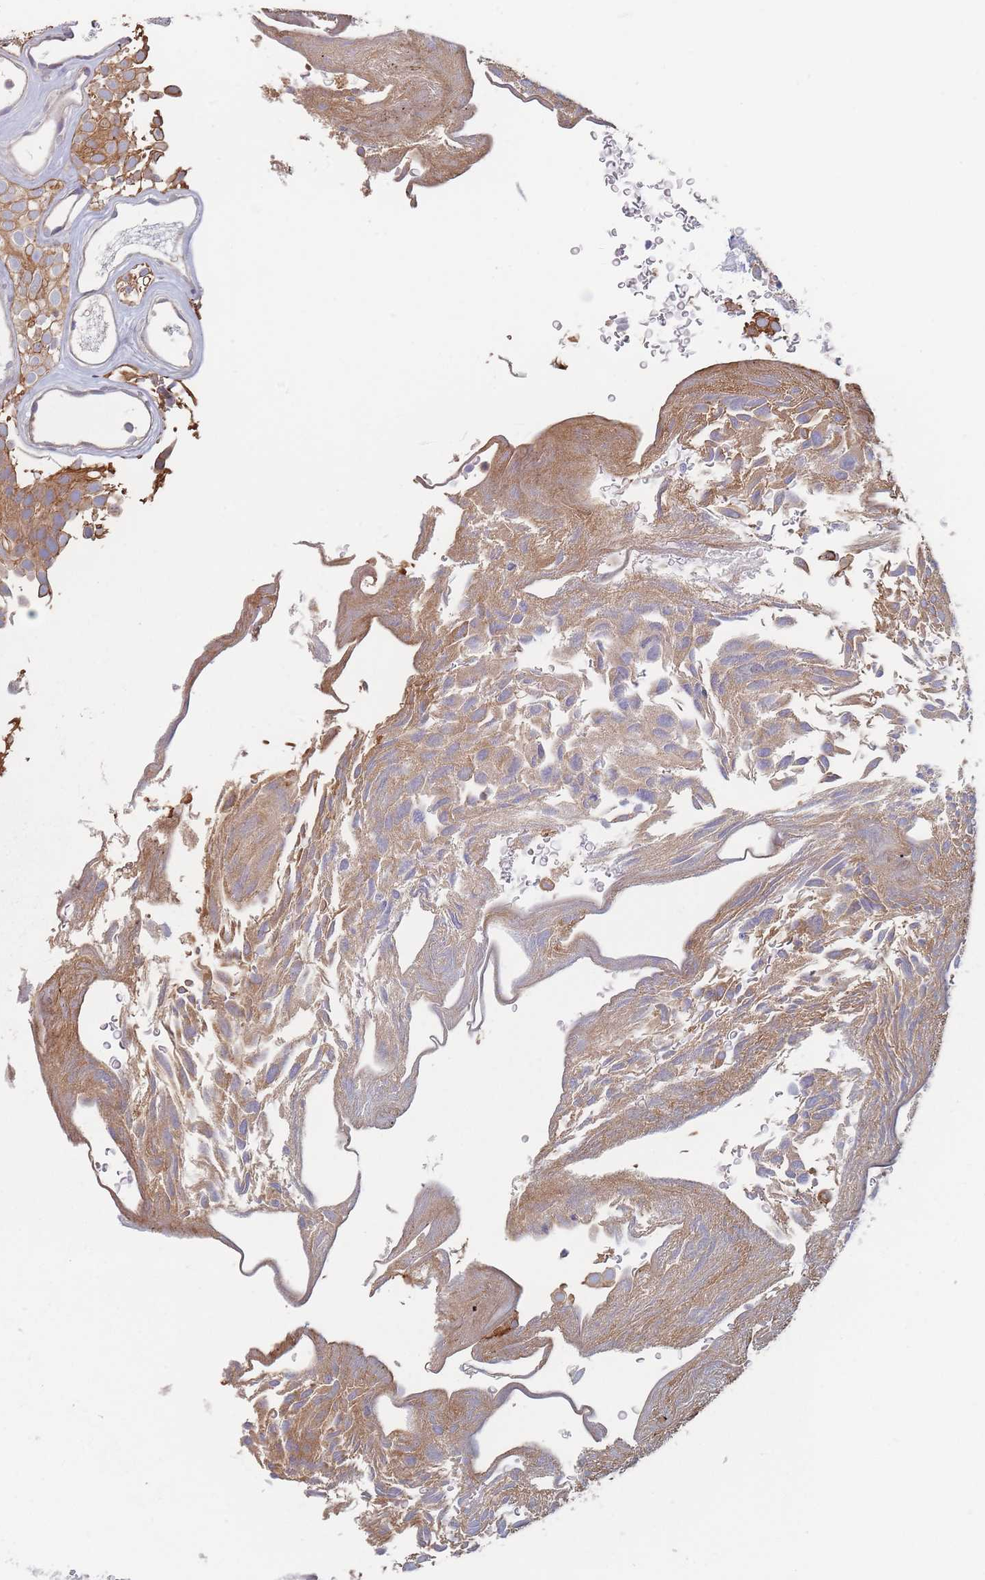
{"staining": {"intensity": "moderate", "quantity": ">75%", "location": "cytoplasmic/membranous"}, "tissue": "urothelial cancer", "cell_type": "Tumor cells", "image_type": "cancer", "snomed": [{"axis": "morphology", "description": "Urothelial carcinoma, Low grade"}, {"axis": "topography", "description": "Urinary bladder"}], "caption": "Immunohistochemistry micrograph of human low-grade urothelial carcinoma stained for a protein (brown), which shows medium levels of moderate cytoplasmic/membranous expression in about >75% of tumor cells.", "gene": "EFCC1", "patient": {"sex": "male", "age": 78}}